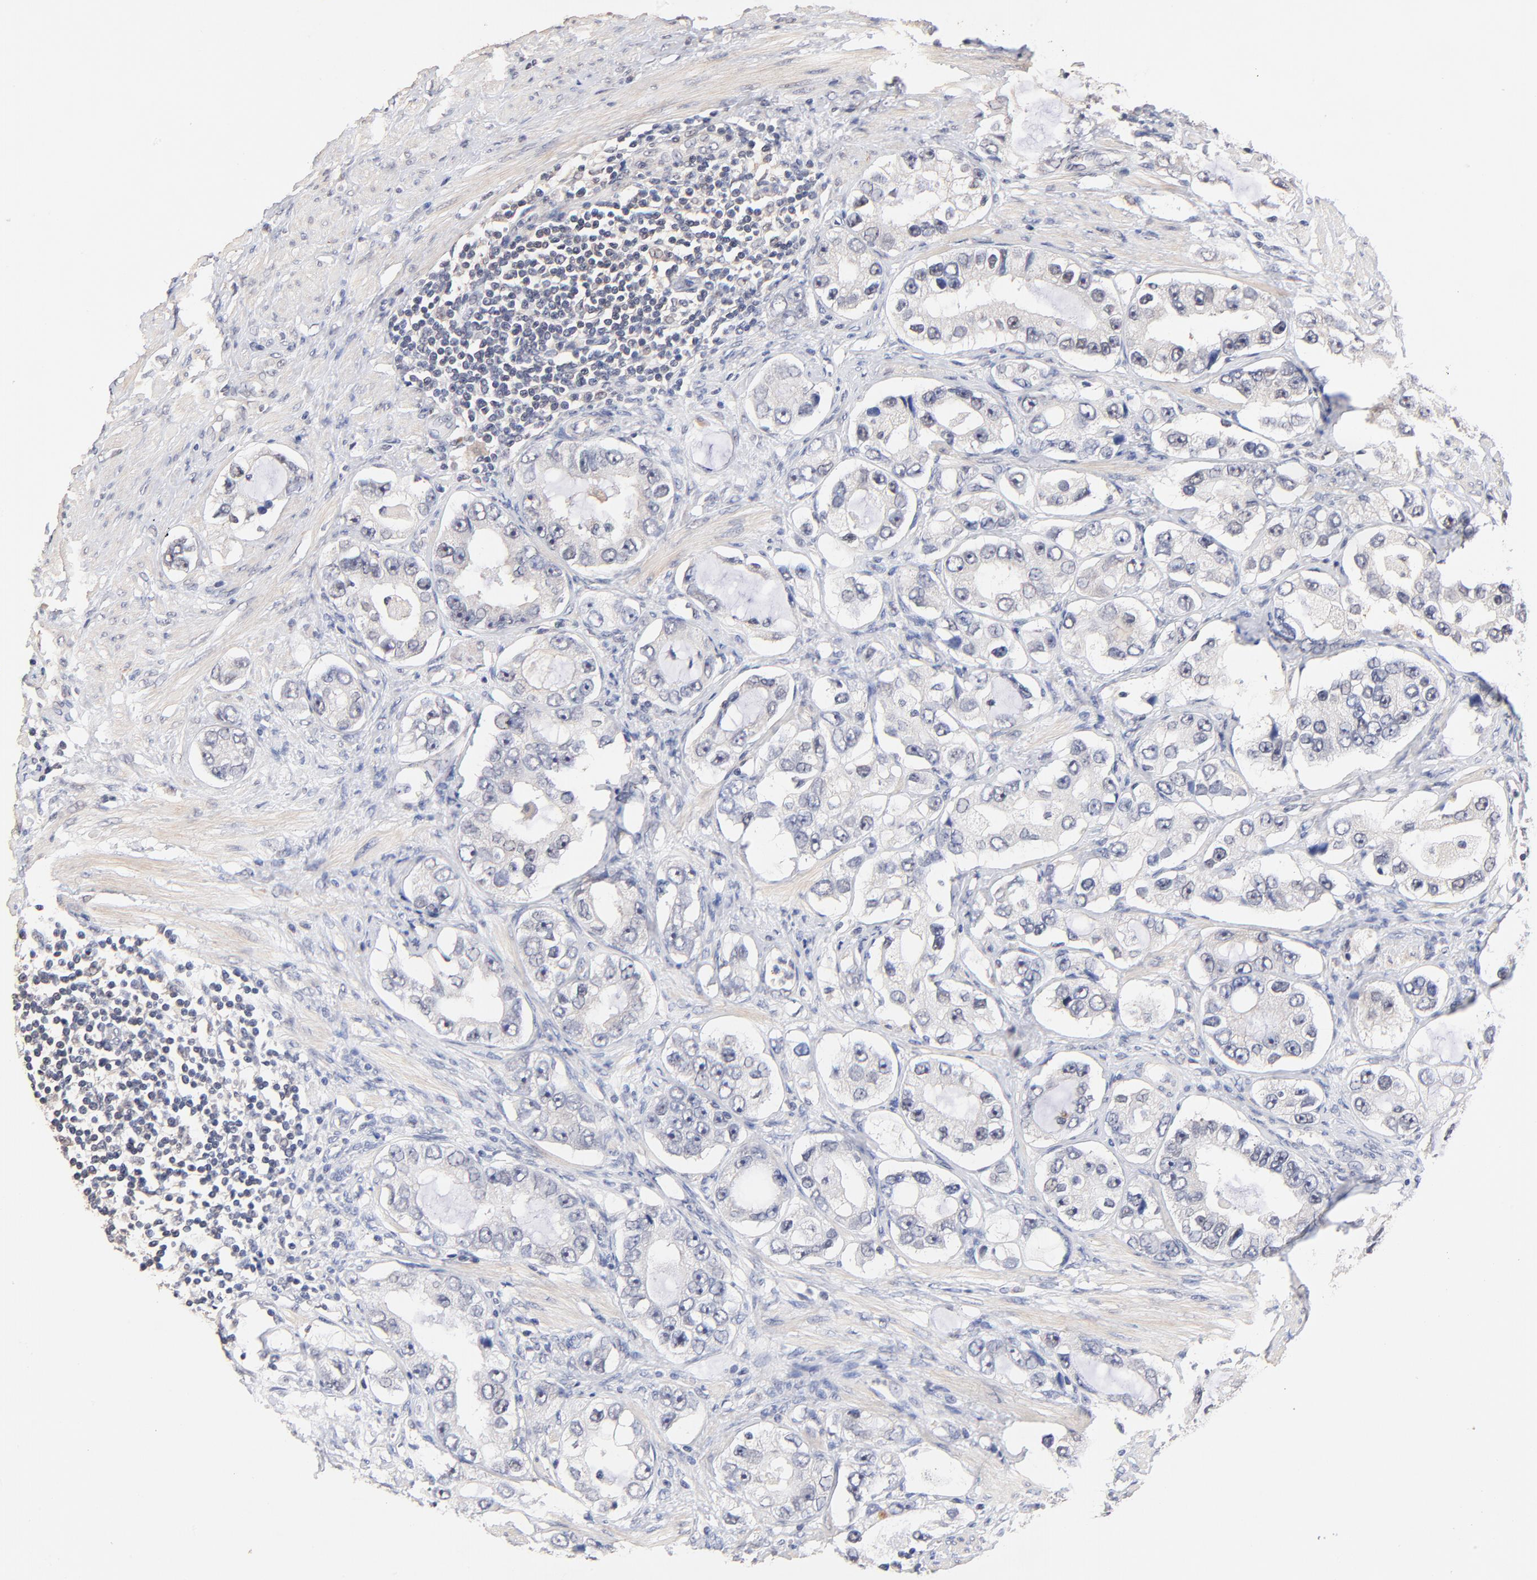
{"staining": {"intensity": "negative", "quantity": "none", "location": "none"}, "tissue": "prostate cancer", "cell_type": "Tumor cells", "image_type": "cancer", "snomed": [{"axis": "morphology", "description": "Adenocarcinoma, High grade"}, {"axis": "topography", "description": "Prostate"}], "caption": "This histopathology image is of prostate high-grade adenocarcinoma stained with IHC to label a protein in brown with the nuclei are counter-stained blue. There is no staining in tumor cells.", "gene": "RIBC2", "patient": {"sex": "male", "age": 63}}